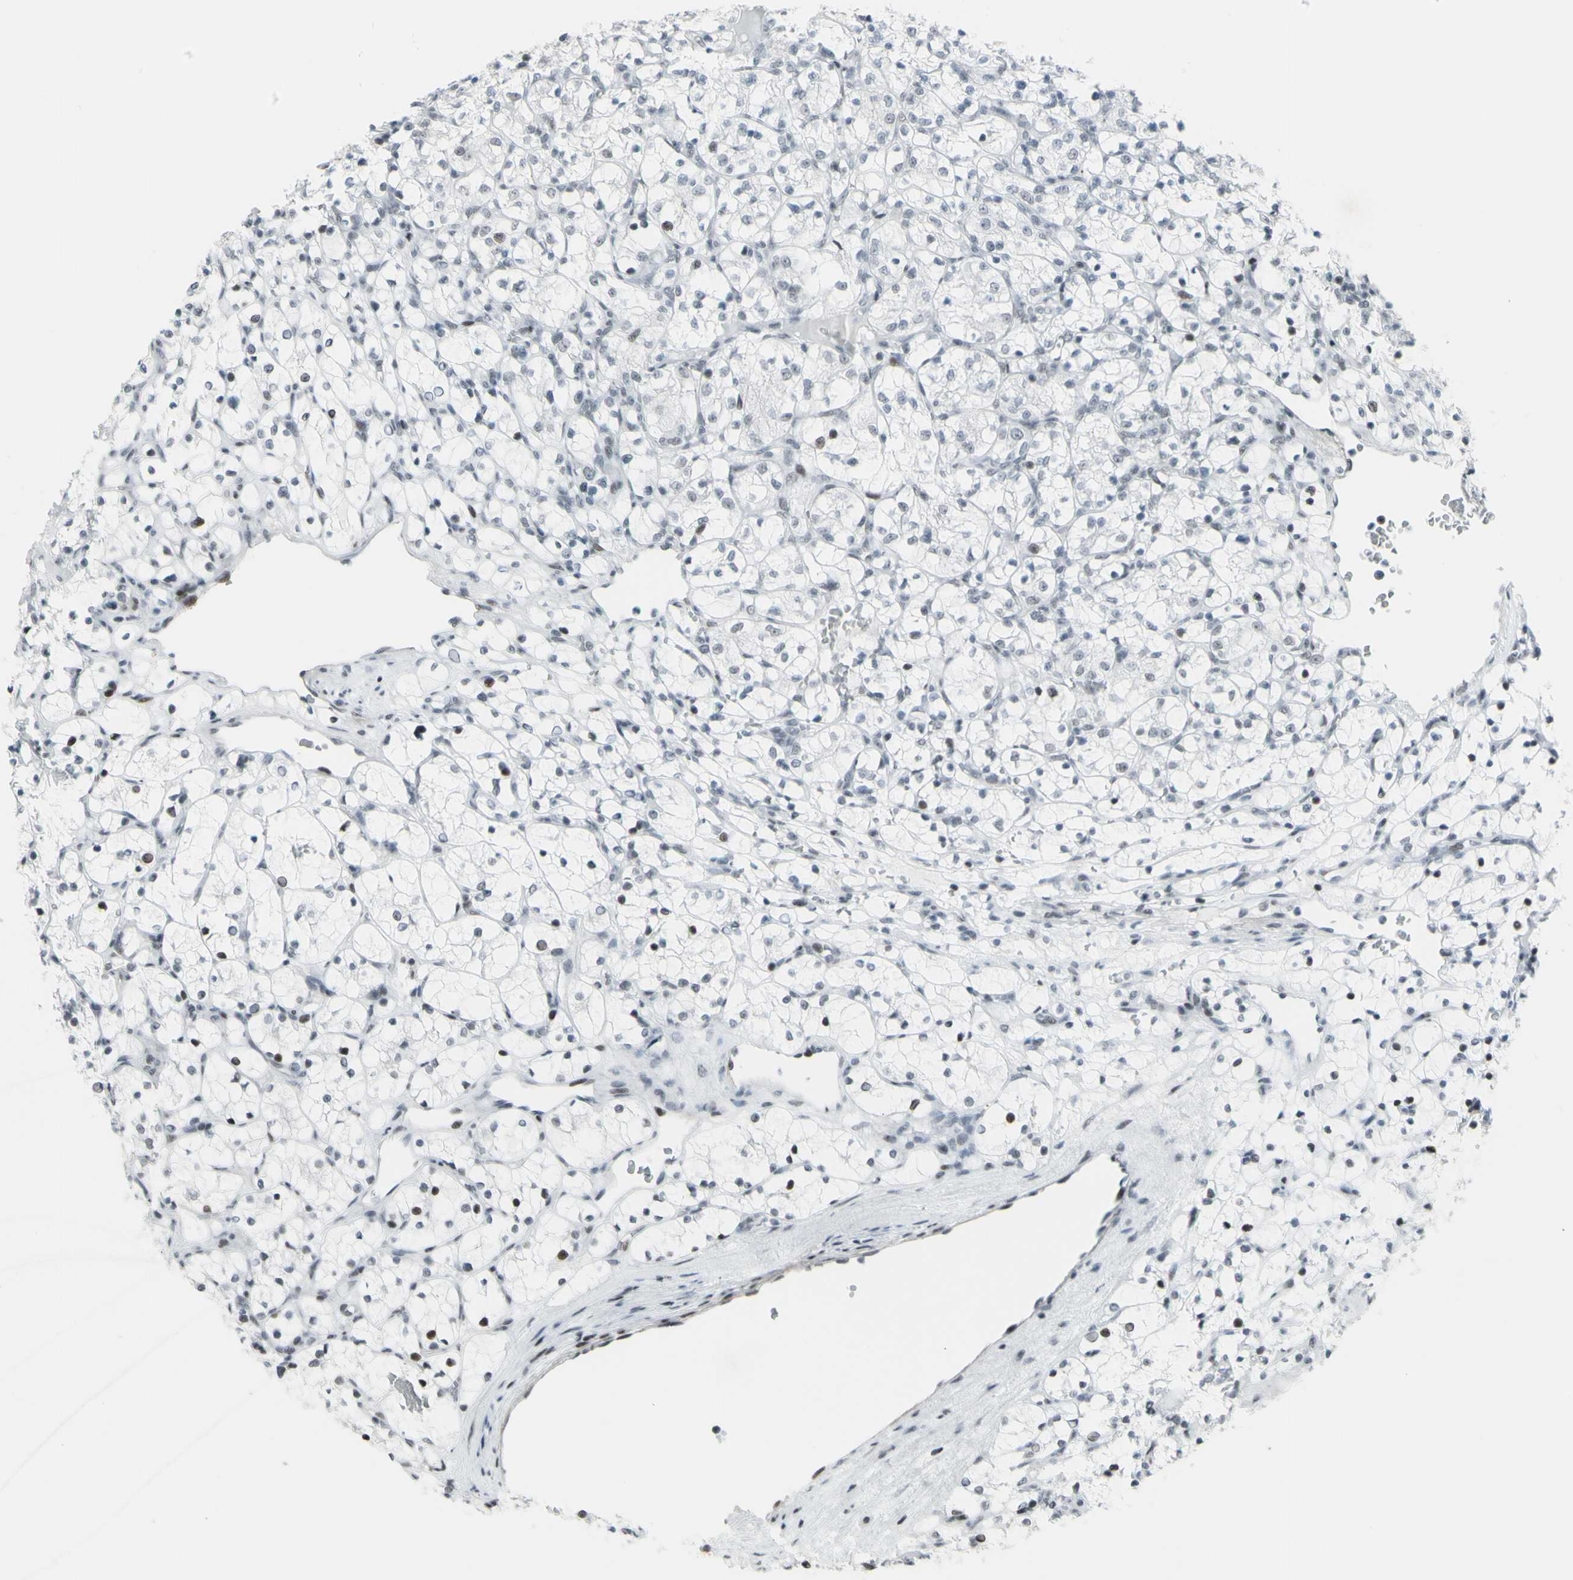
{"staining": {"intensity": "moderate", "quantity": "<25%", "location": "nuclear"}, "tissue": "renal cancer", "cell_type": "Tumor cells", "image_type": "cancer", "snomed": [{"axis": "morphology", "description": "Adenocarcinoma, NOS"}, {"axis": "topography", "description": "Kidney"}], "caption": "Immunohistochemistry (IHC) micrograph of neoplastic tissue: renal adenocarcinoma stained using immunohistochemistry displays low levels of moderate protein expression localized specifically in the nuclear of tumor cells, appearing as a nuclear brown color.", "gene": "SUPT6H", "patient": {"sex": "female", "age": 69}}